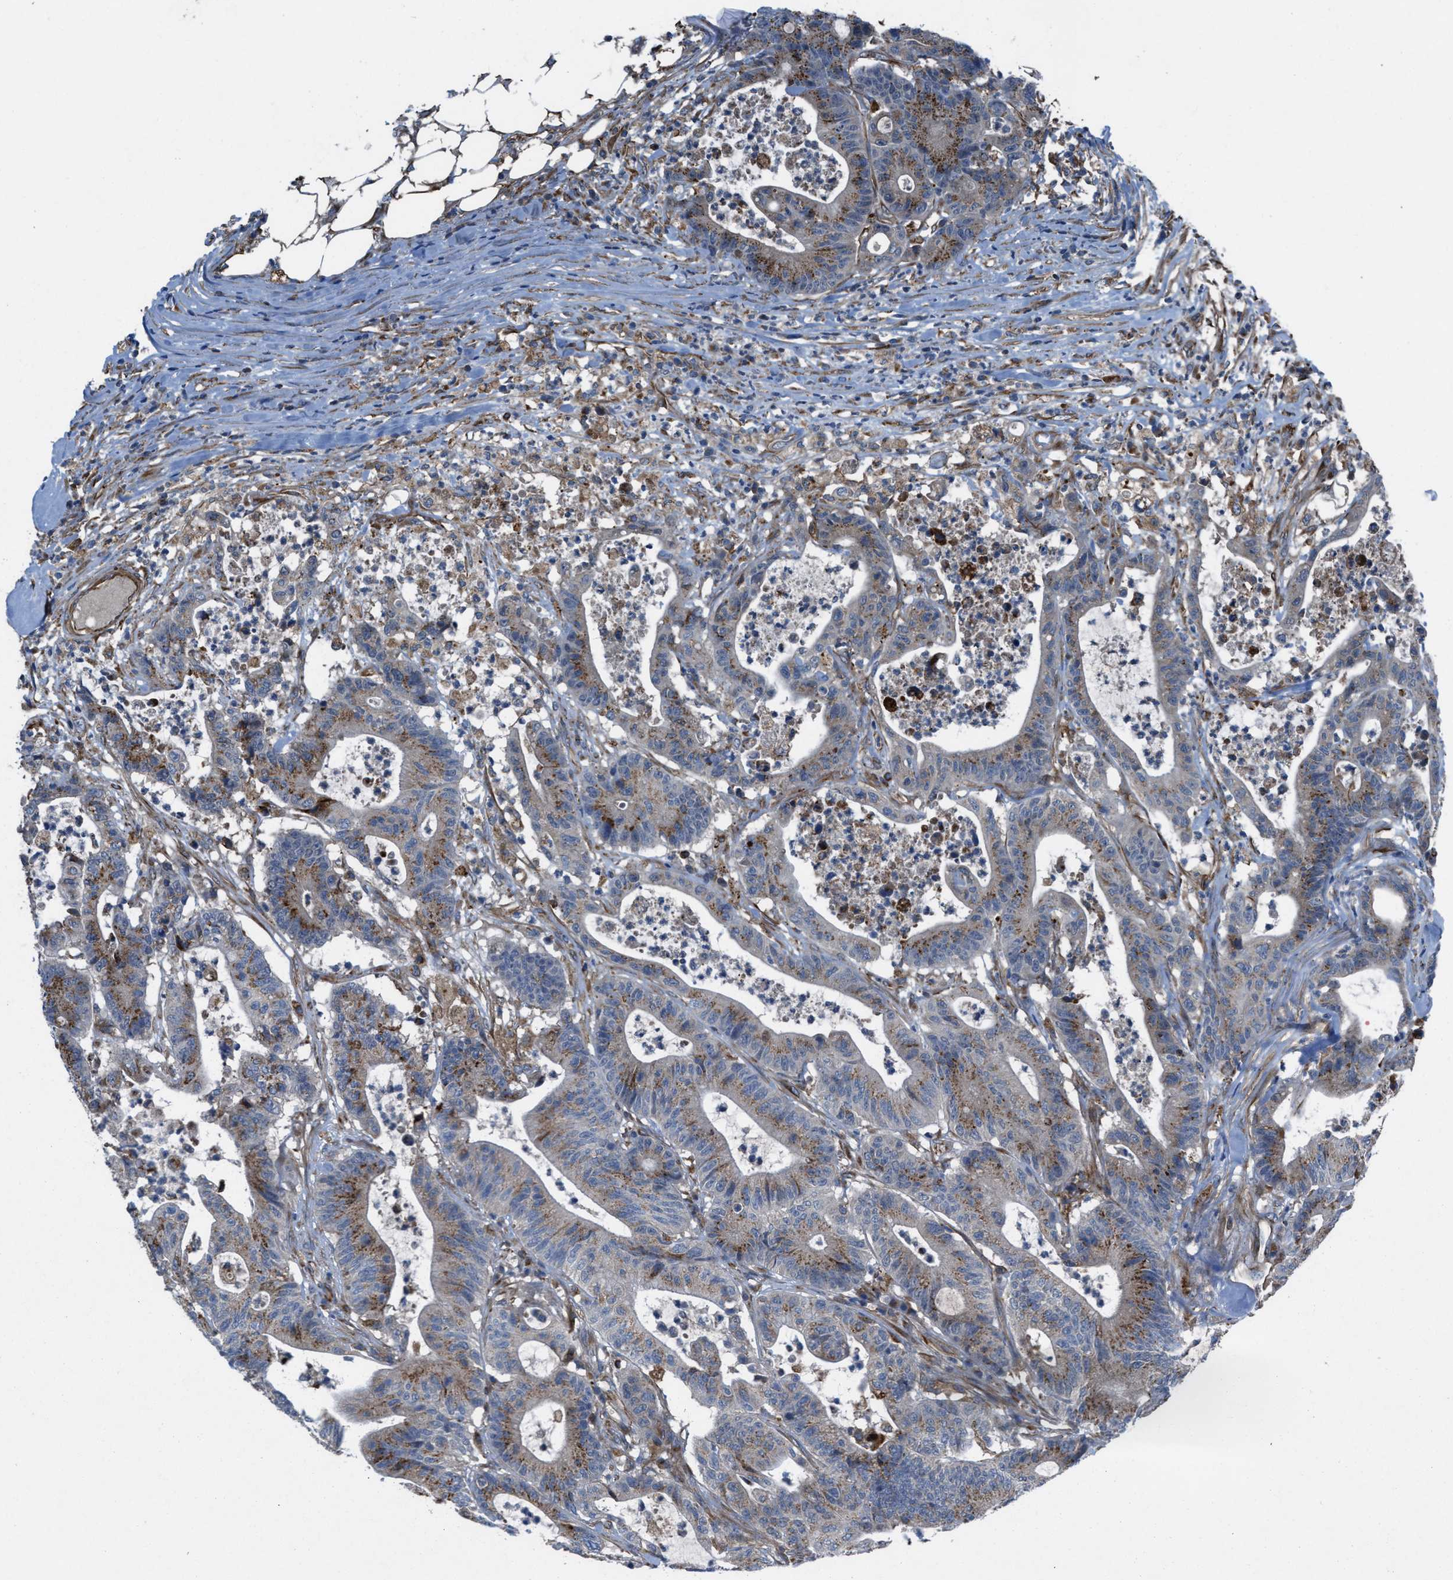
{"staining": {"intensity": "moderate", "quantity": "<25%", "location": "cytoplasmic/membranous"}, "tissue": "colorectal cancer", "cell_type": "Tumor cells", "image_type": "cancer", "snomed": [{"axis": "morphology", "description": "Adenocarcinoma, NOS"}, {"axis": "topography", "description": "Colon"}], "caption": "Human colorectal cancer stained with a protein marker demonstrates moderate staining in tumor cells.", "gene": "SLC6A9", "patient": {"sex": "female", "age": 84}}